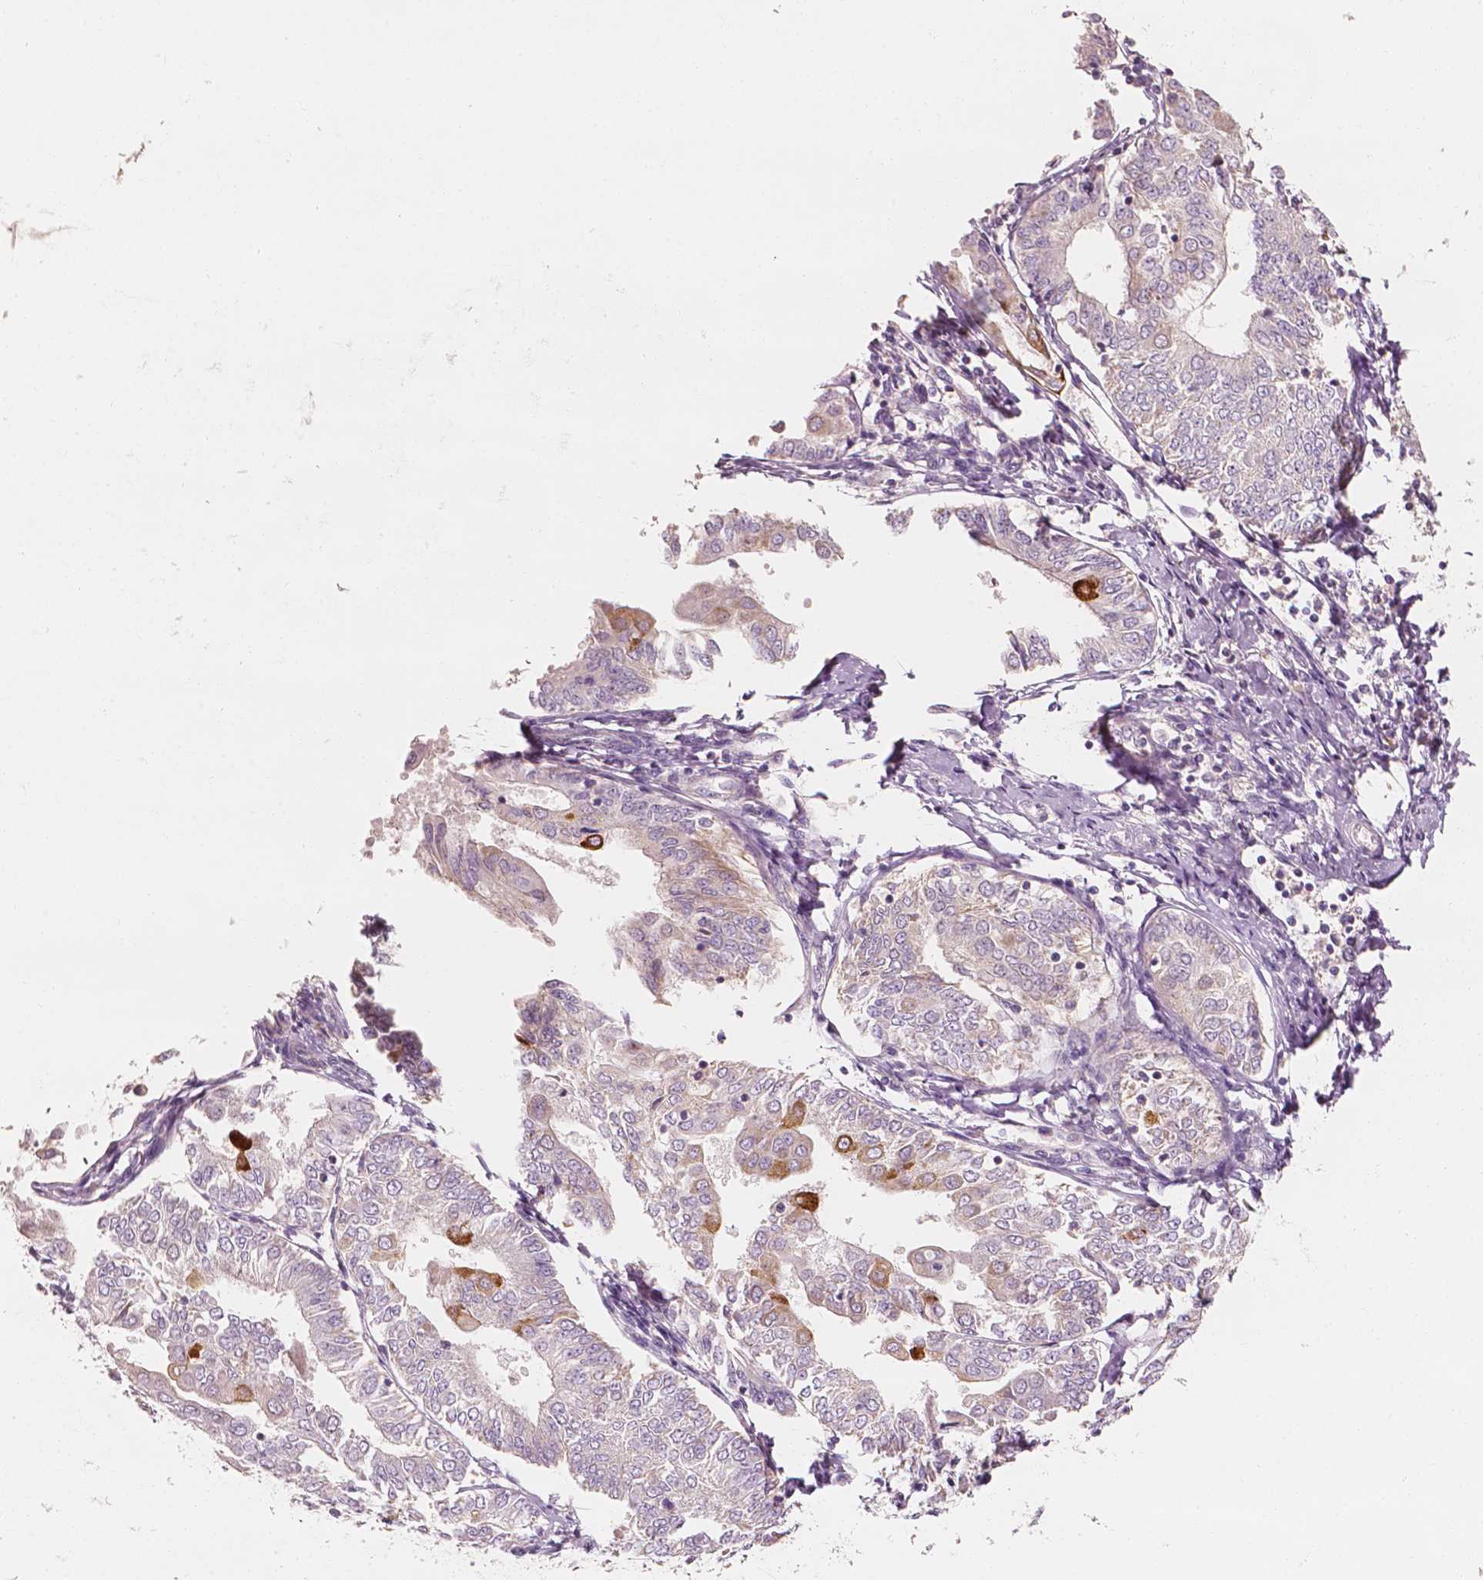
{"staining": {"intensity": "strong", "quantity": "<25%", "location": "cytoplasmic/membranous"}, "tissue": "endometrial cancer", "cell_type": "Tumor cells", "image_type": "cancer", "snomed": [{"axis": "morphology", "description": "Adenocarcinoma, NOS"}, {"axis": "topography", "description": "Endometrium"}], "caption": "Brown immunohistochemical staining in endometrial adenocarcinoma displays strong cytoplasmic/membranous positivity in approximately <25% of tumor cells. (Brightfield microscopy of DAB IHC at high magnification).", "gene": "SHPK", "patient": {"sex": "female", "age": 68}}